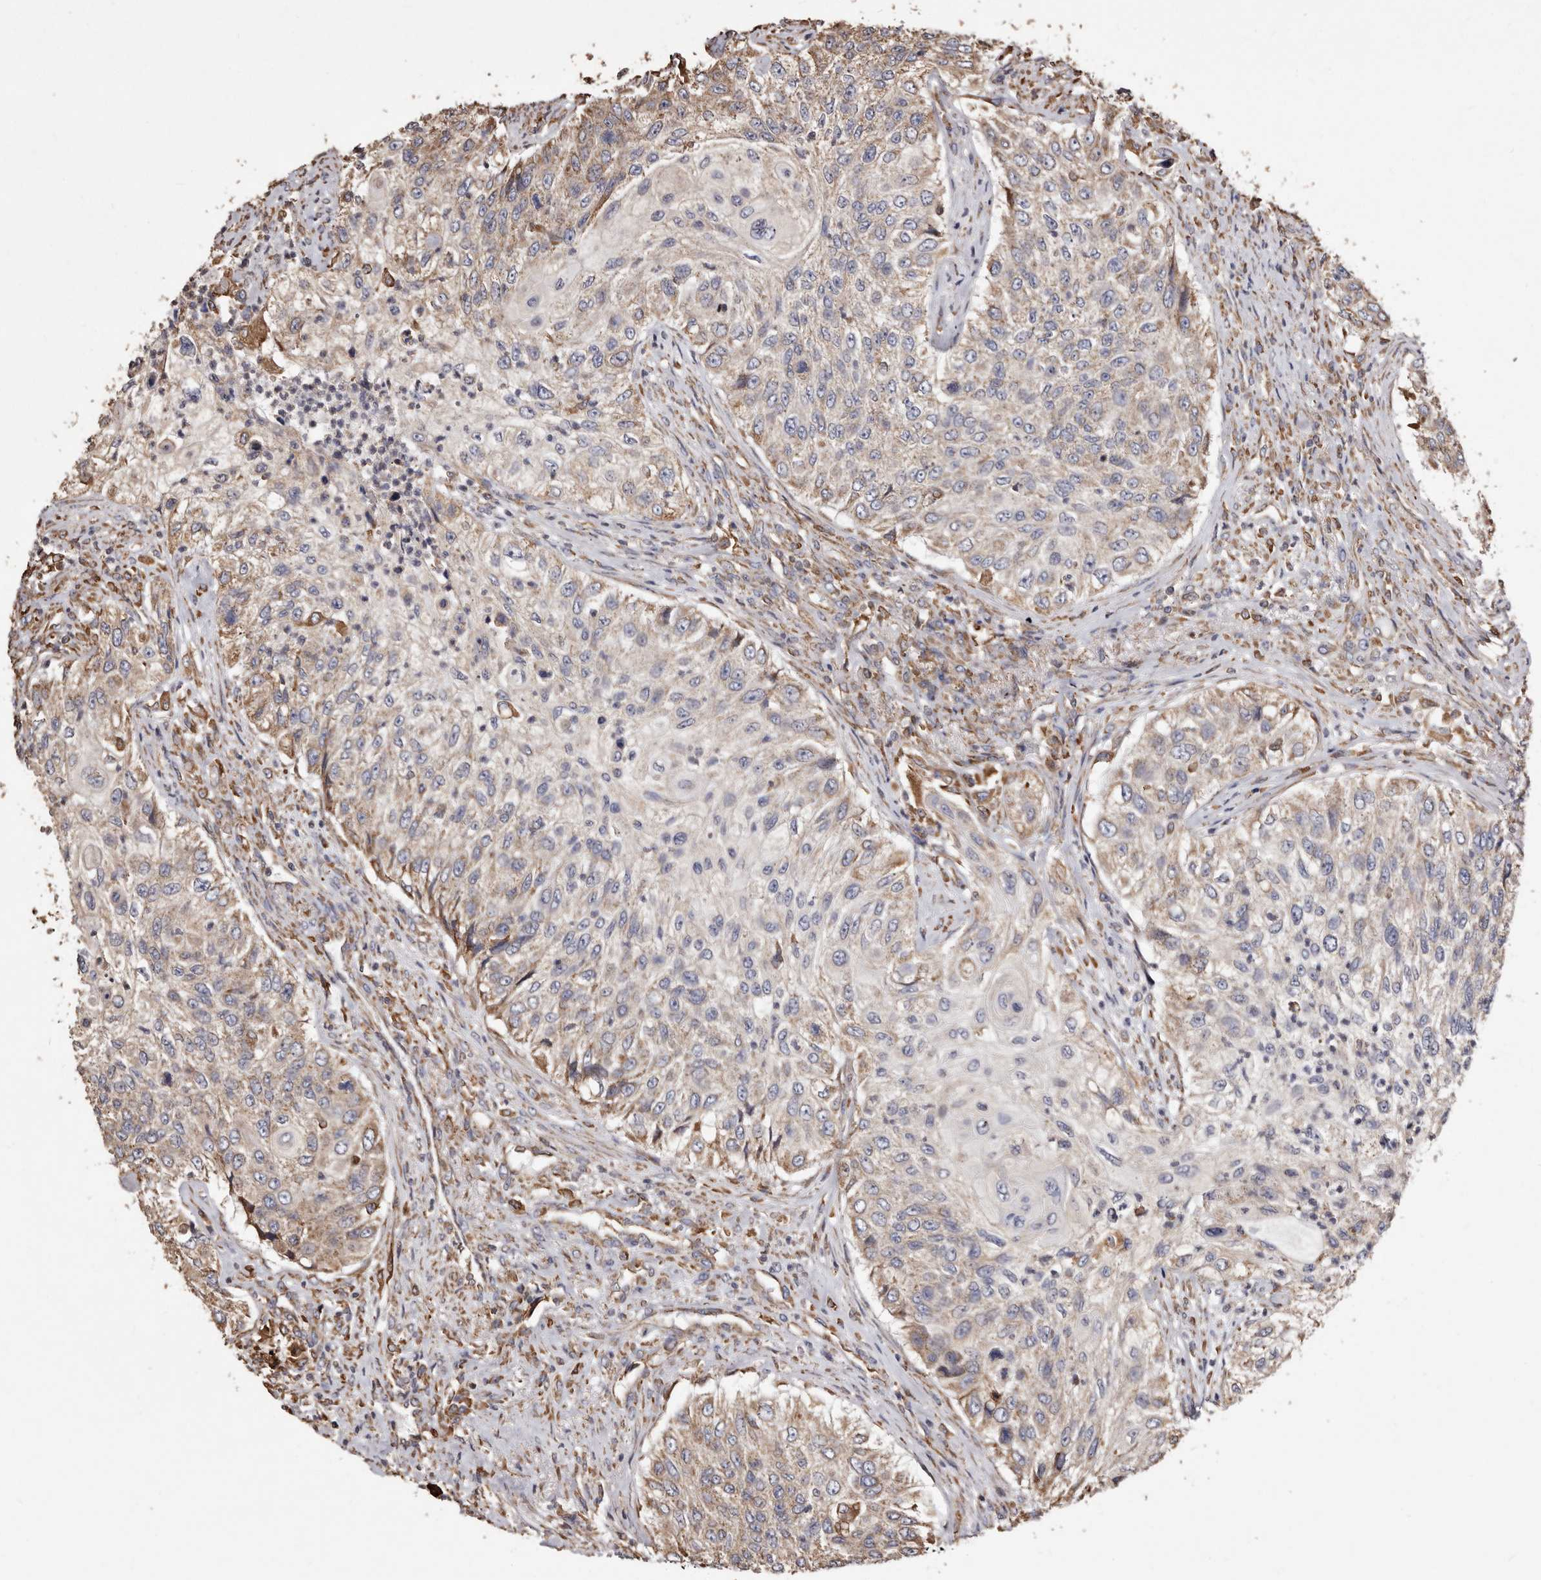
{"staining": {"intensity": "weak", "quantity": "25%-75%", "location": "cytoplasmic/membranous"}, "tissue": "urothelial cancer", "cell_type": "Tumor cells", "image_type": "cancer", "snomed": [{"axis": "morphology", "description": "Urothelial carcinoma, High grade"}, {"axis": "topography", "description": "Urinary bladder"}], "caption": "A photomicrograph of human urothelial cancer stained for a protein displays weak cytoplasmic/membranous brown staining in tumor cells.", "gene": "STEAP2", "patient": {"sex": "female", "age": 60}}